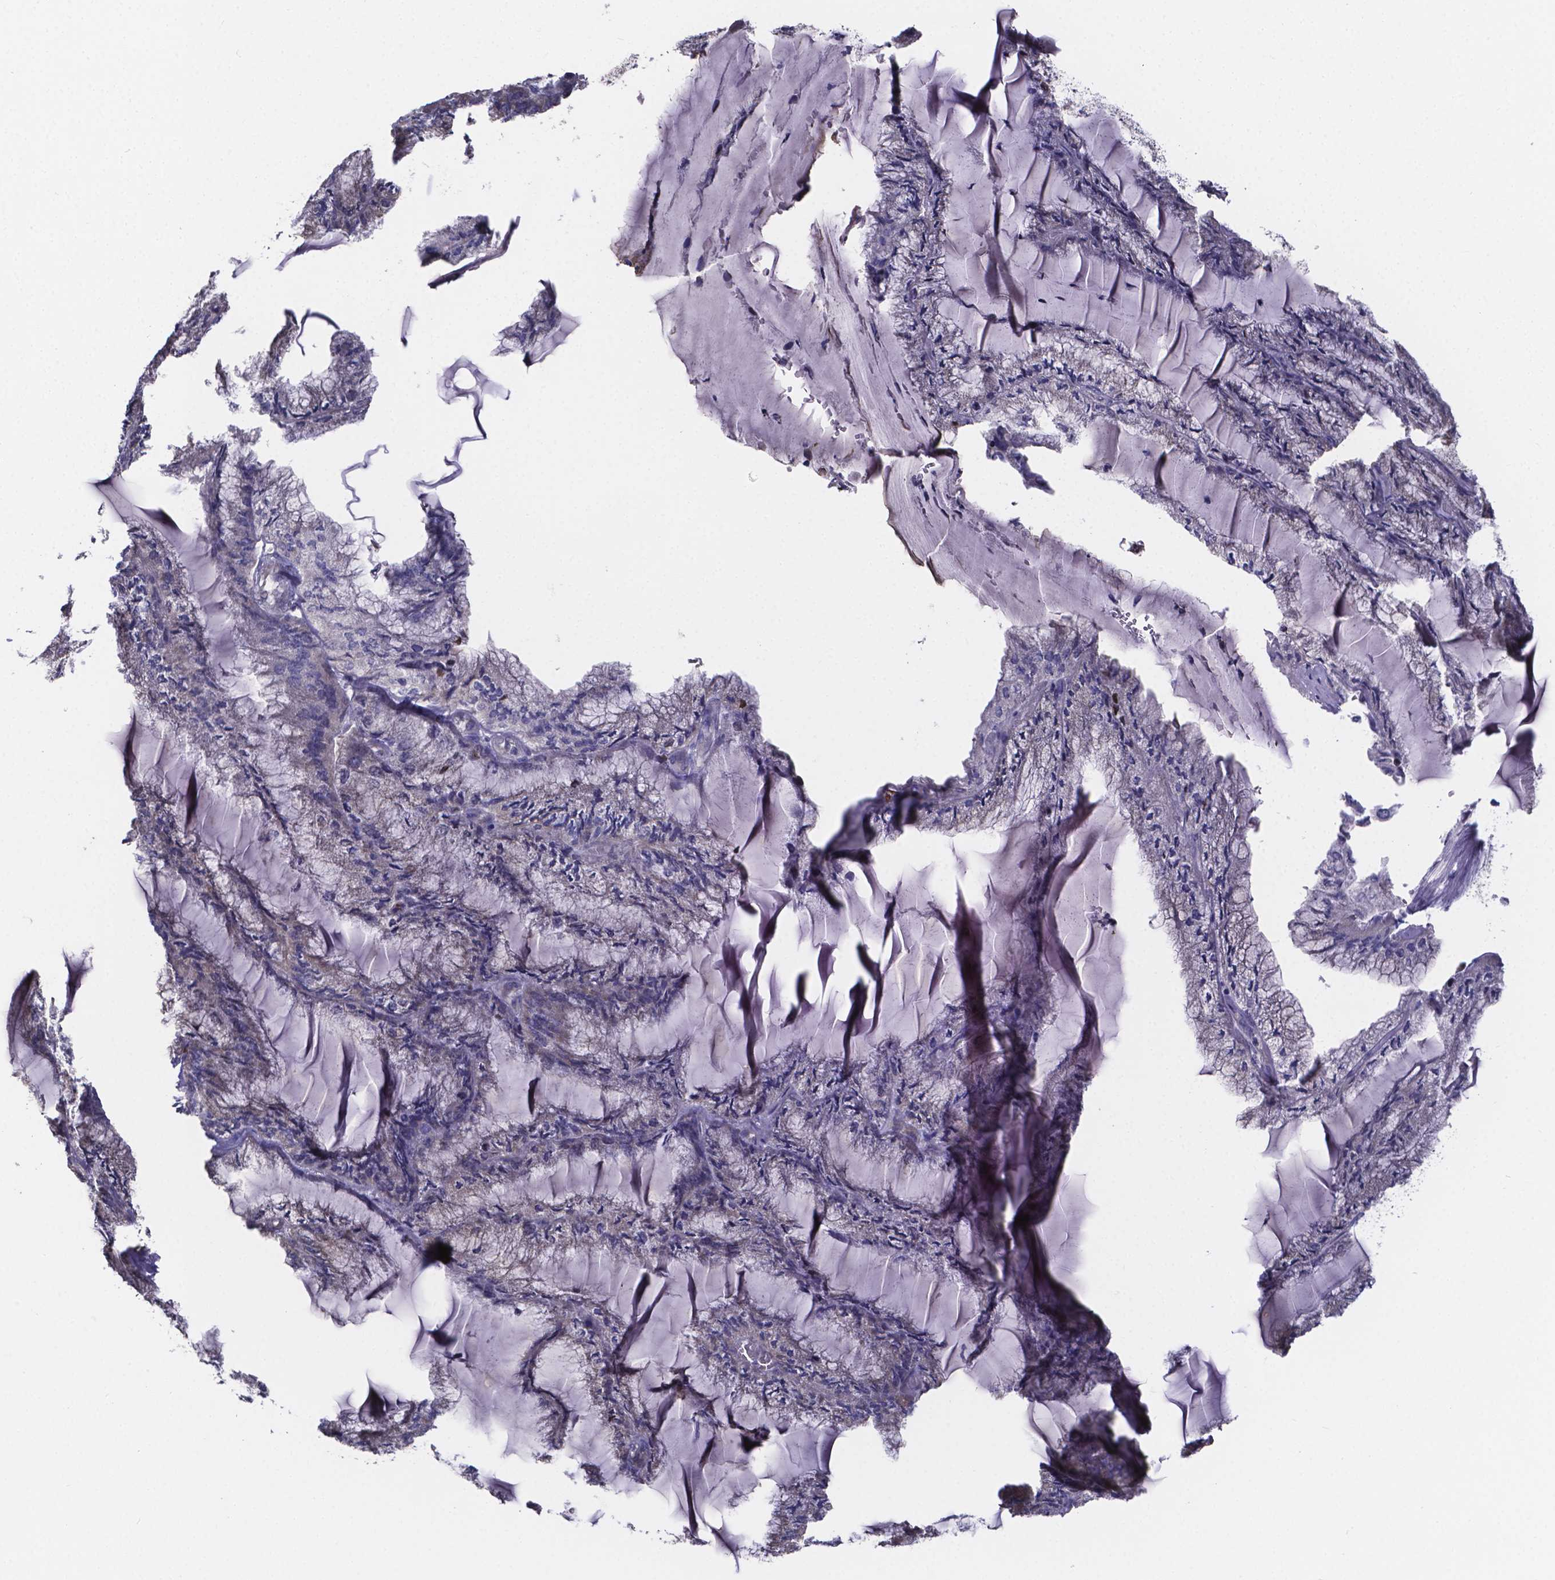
{"staining": {"intensity": "negative", "quantity": "none", "location": "none"}, "tissue": "endometrial cancer", "cell_type": "Tumor cells", "image_type": "cancer", "snomed": [{"axis": "morphology", "description": "Carcinoma, NOS"}, {"axis": "topography", "description": "Endometrium"}], "caption": "High power microscopy image of an immunohistochemistry micrograph of endometrial carcinoma, revealing no significant positivity in tumor cells.", "gene": "SFRP4", "patient": {"sex": "female", "age": 62}}